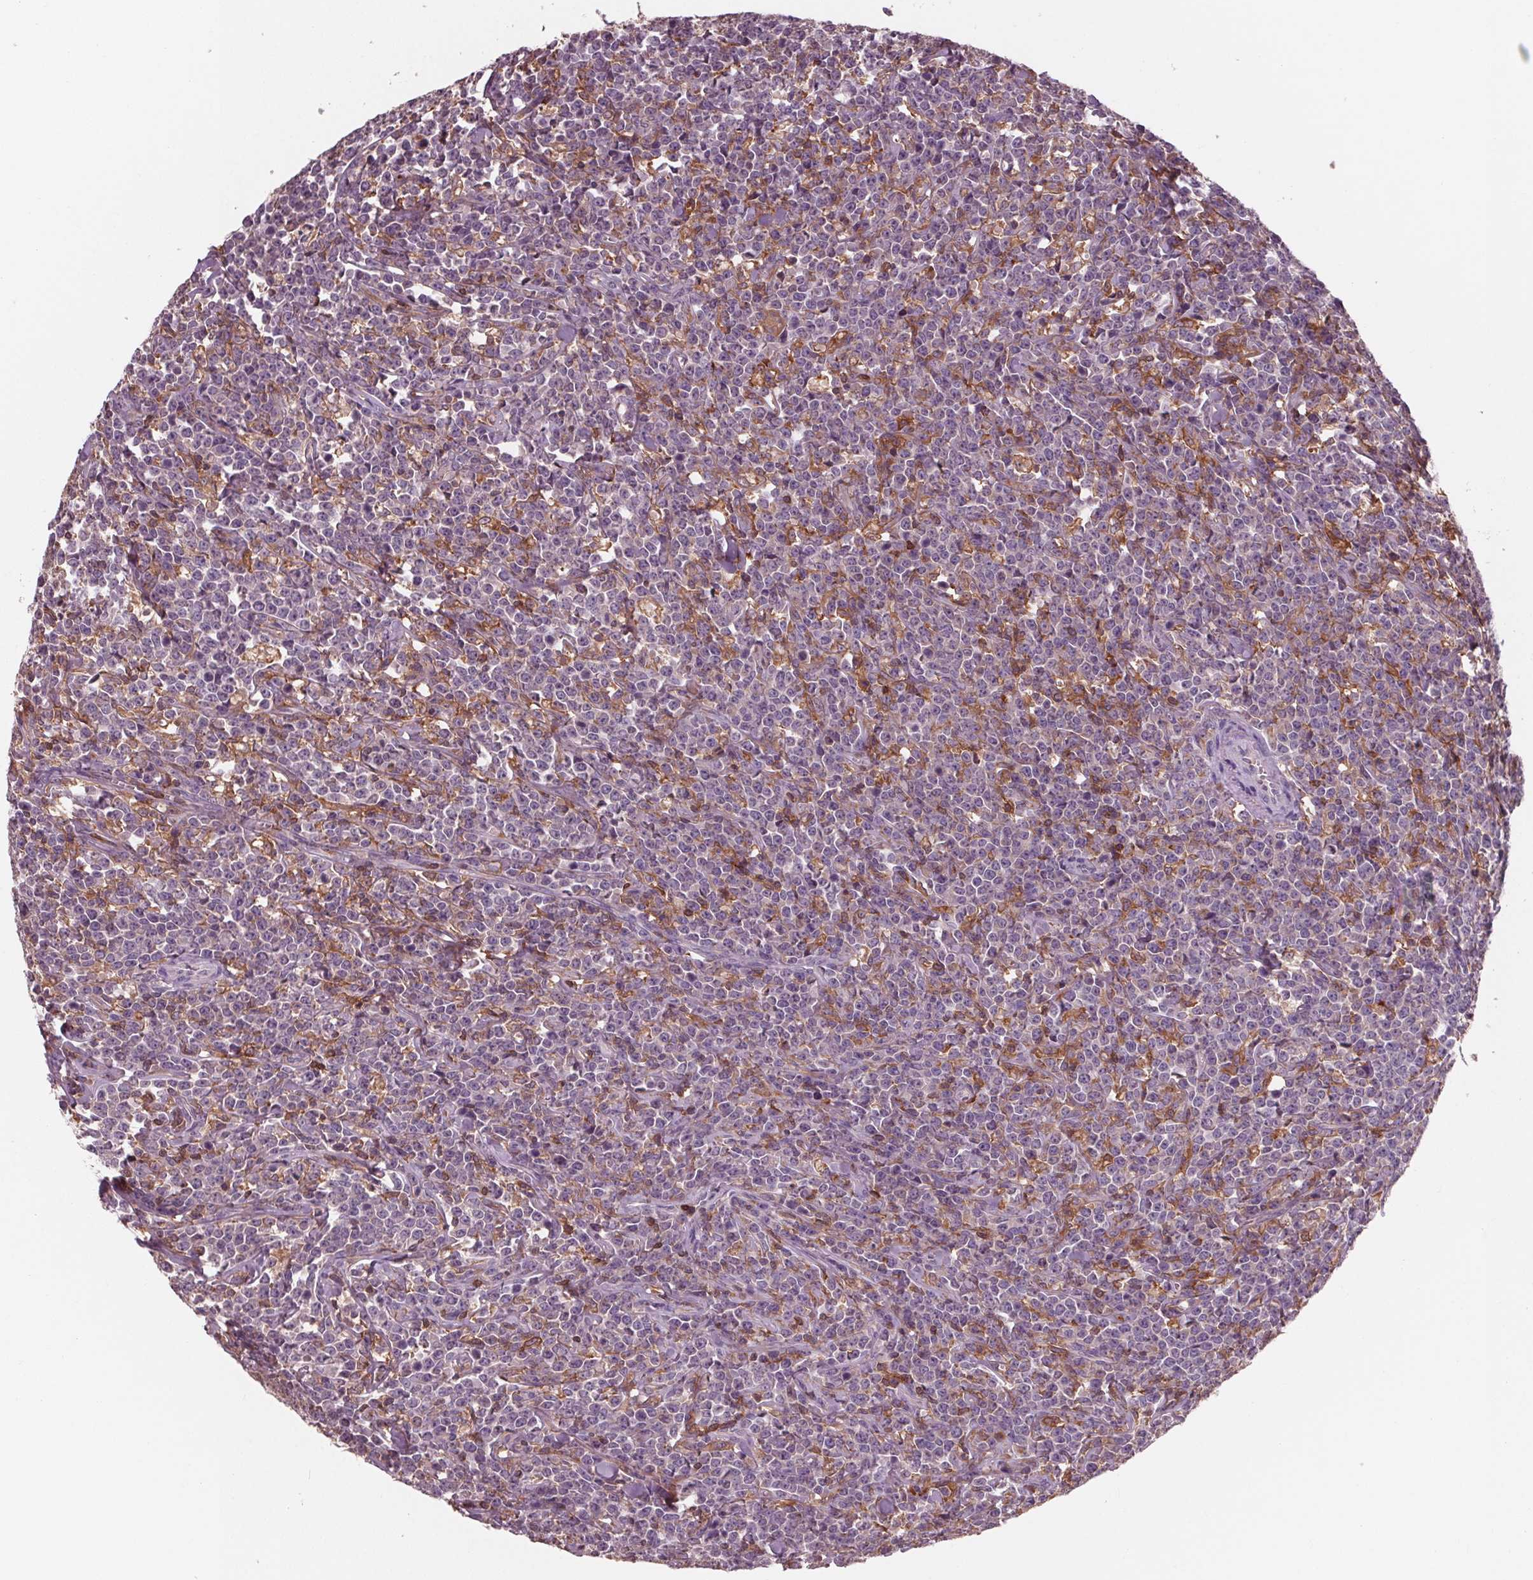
{"staining": {"intensity": "negative", "quantity": "none", "location": "none"}, "tissue": "lymphoma", "cell_type": "Tumor cells", "image_type": "cancer", "snomed": [{"axis": "morphology", "description": "Malignant lymphoma, non-Hodgkin's type, High grade"}, {"axis": "topography", "description": "Small intestine"}], "caption": "A high-resolution micrograph shows IHC staining of high-grade malignant lymphoma, non-Hodgkin's type, which shows no significant positivity in tumor cells. Brightfield microscopy of IHC stained with DAB (3,3'-diaminobenzidine) (brown) and hematoxylin (blue), captured at high magnification.", "gene": "ARHGAP25", "patient": {"sex": "female", "age": 56}}